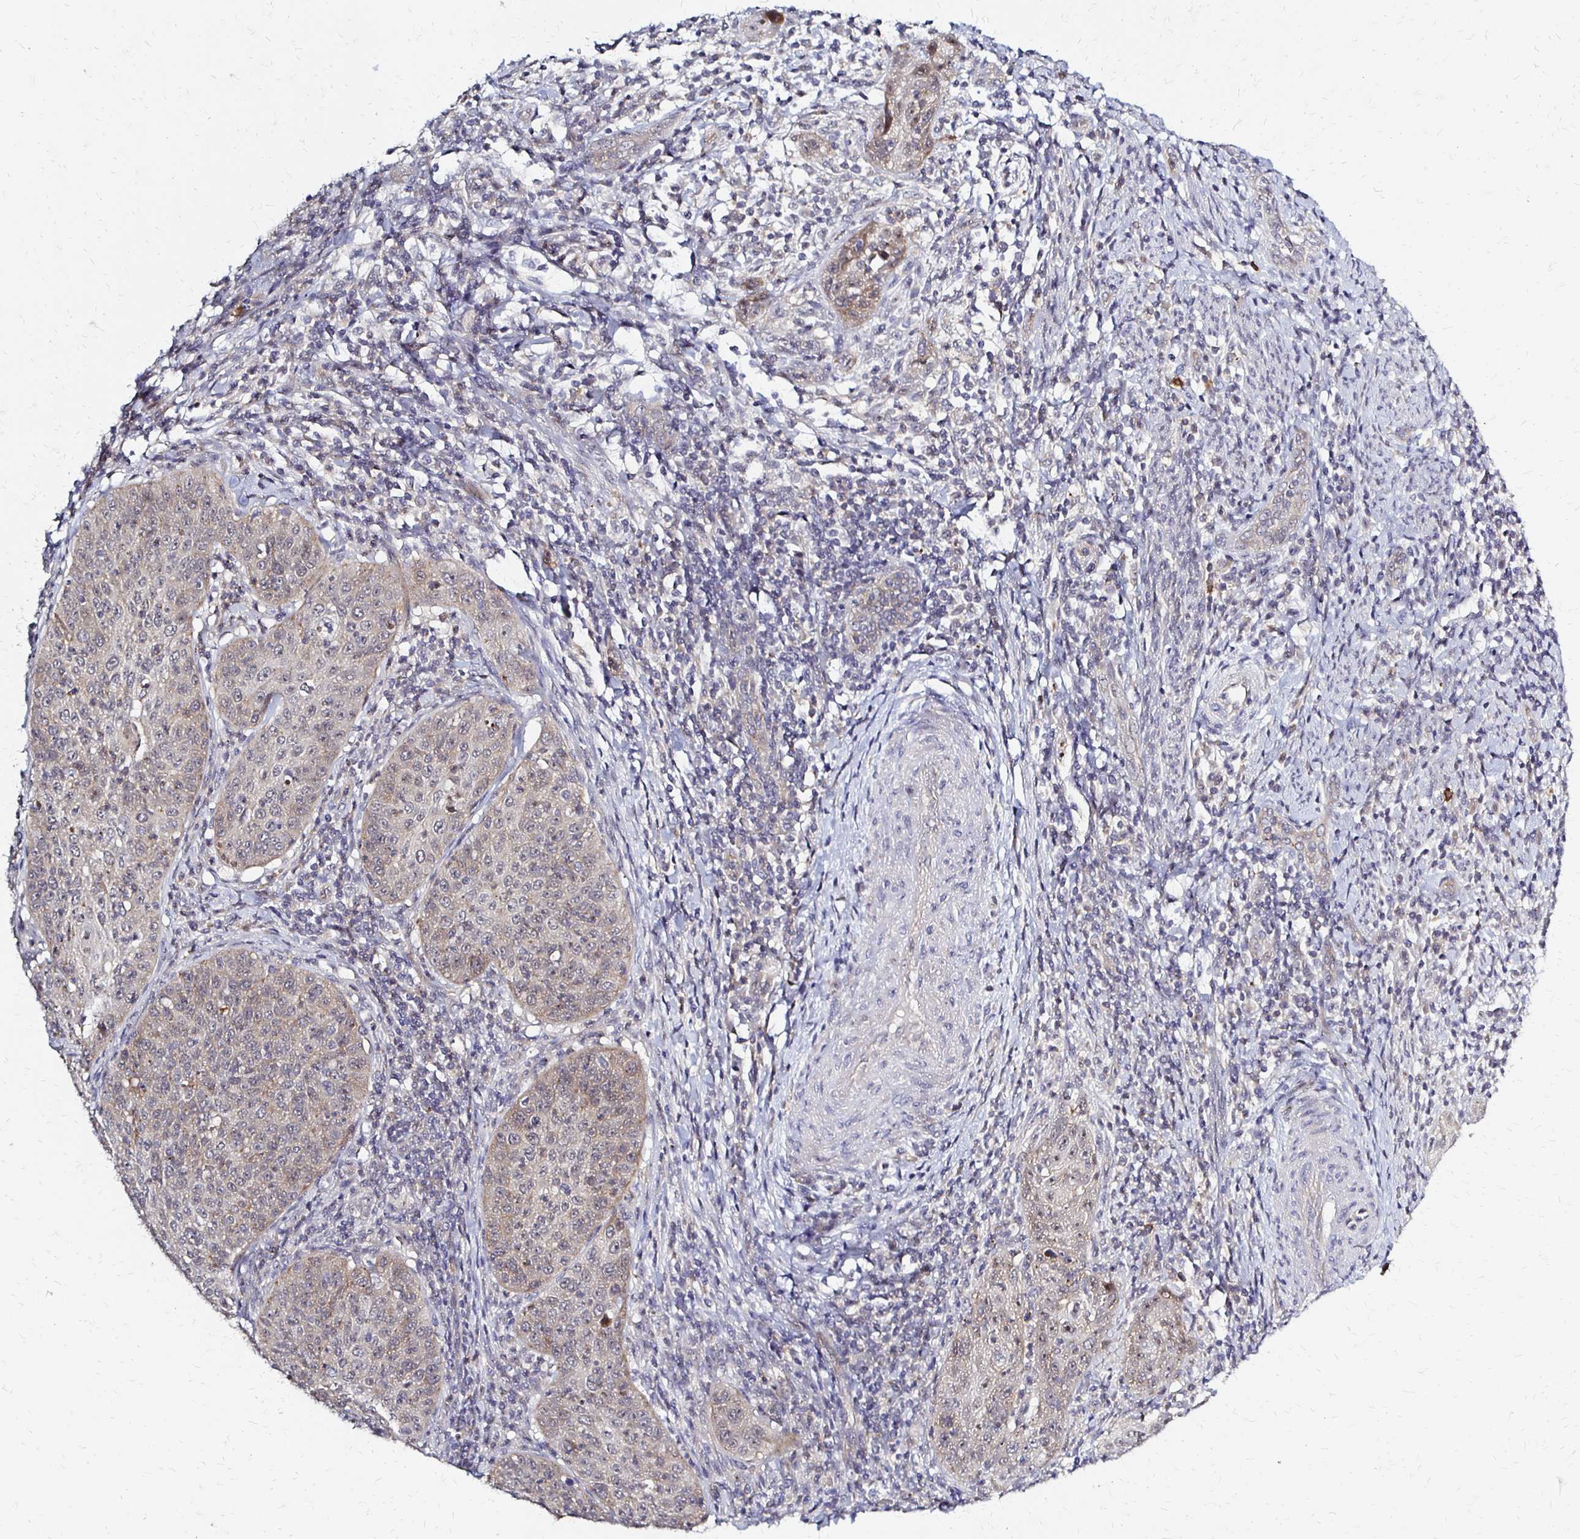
{"staining": {"intensity": "weak", "quantity": "25%-75%", "location": "cytoplasmic/membranous"}, "tissue": "cervical cancer", "cell_type": "Tumor cells", "image_type": "cancer", "snomed": [{"axis": "morphology", "description": "Squamous cell carcinoma, NOS"}, {"axis": "topography", "description": "Cervix"}], "caption": "Protein expression analysis of cervical cancer shows weak cytoplasmic/membranous positivity in about 25%-75% of tumor cells.", "gene": "SLC9A9", "patient": {"sex": "female", "age": 30}}